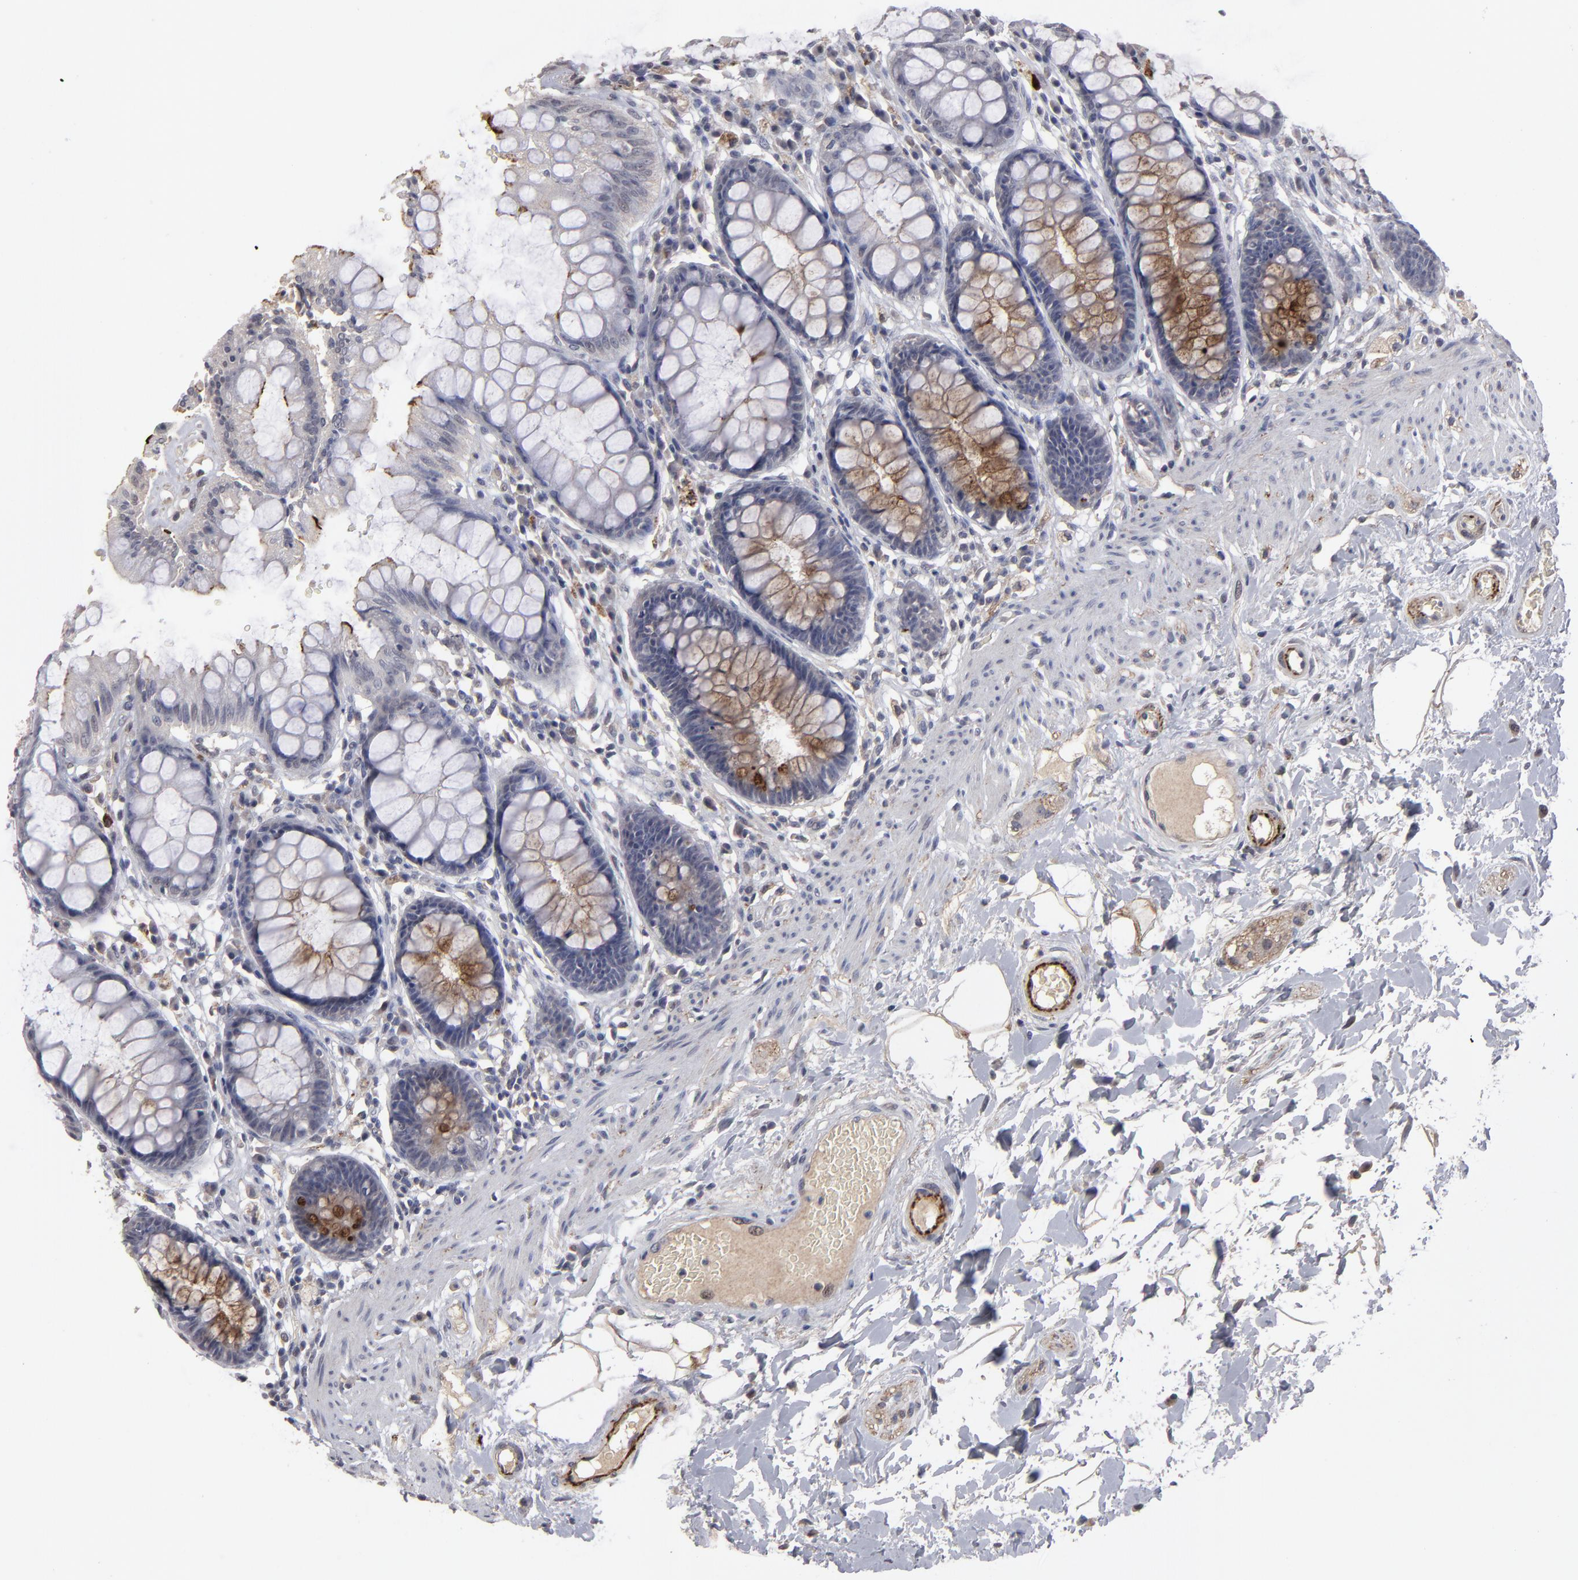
{"staining": {"intensity": "moderate", "quantity": "25%-75%", "location": "cytoplasmic/membranous"}, "tissue": "rectum", "cell_type": "Glandular cells", "image_type": "normal", "snomed": [{"axis": "morphology", "description": "Normal tissue, NOS"}, {"axis": "topography", "description": "Rectum"}], "caption": "IHC of unremarkable rectum reveals medium levels of moderate cytoplasmic/membranous expression in approximately 25%-75% of glandular cells. Nuclei are stained in blue.", "gene": "GPM6B", "patient": {"sex": "female", "age": 46}}